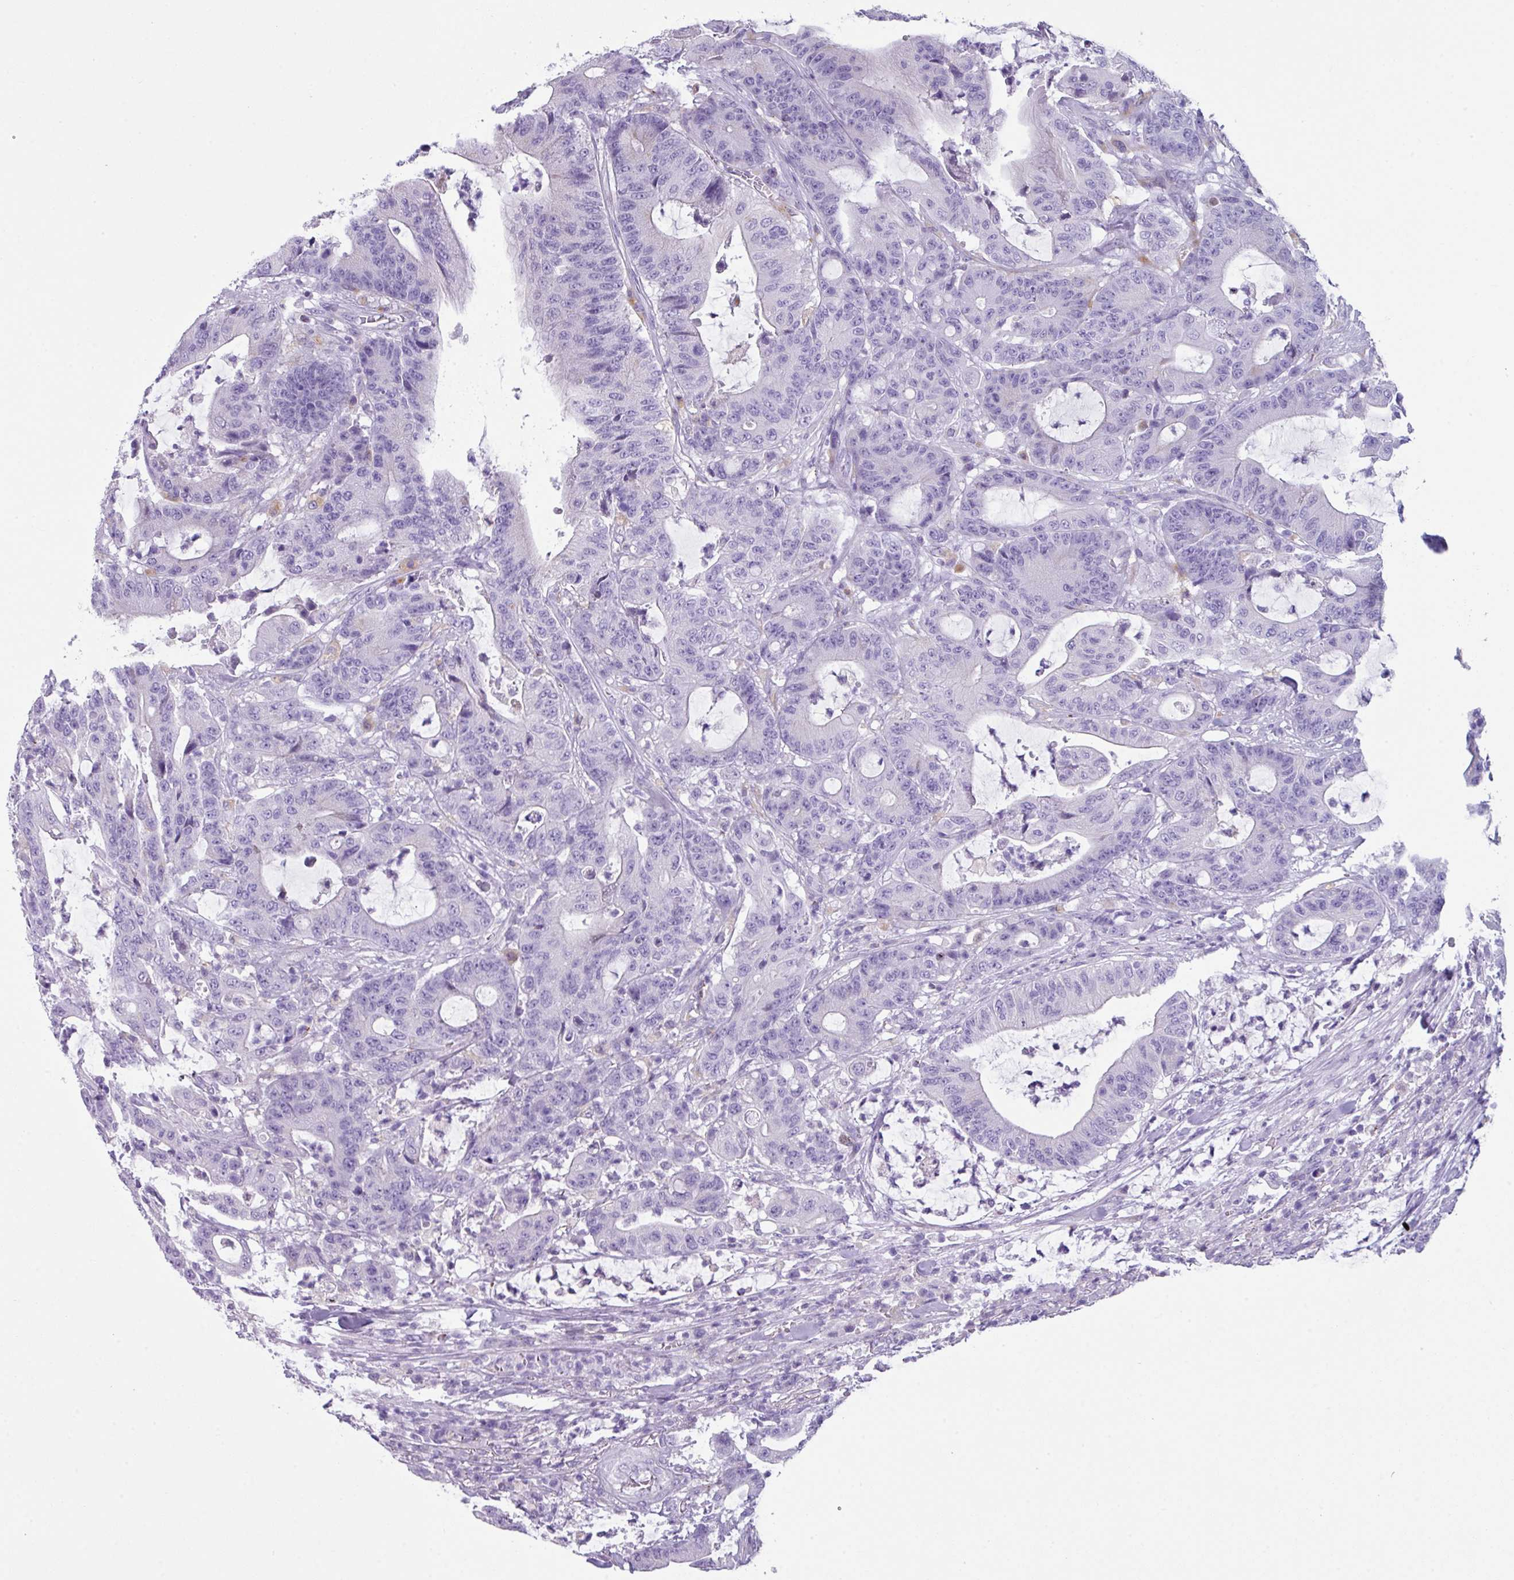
{"staining": {"intensity": "negative", "quantity": "none", "location": "none"}, "tissue": "colorectal cancer", "cell_type": "Tumor cells", "image_type": "cancer", "snomed": [{"axis": "morphology", "description": "Adenocarcinoma, NOS"}, {"axis": "topography", "description": "Colon"}], "caption": "The IHC micrograph has no significant positivity in tumor cells of colorectal cancer tissue.", "gene": "ZNF568", "patient": {"sex": "female", "age": 84}}